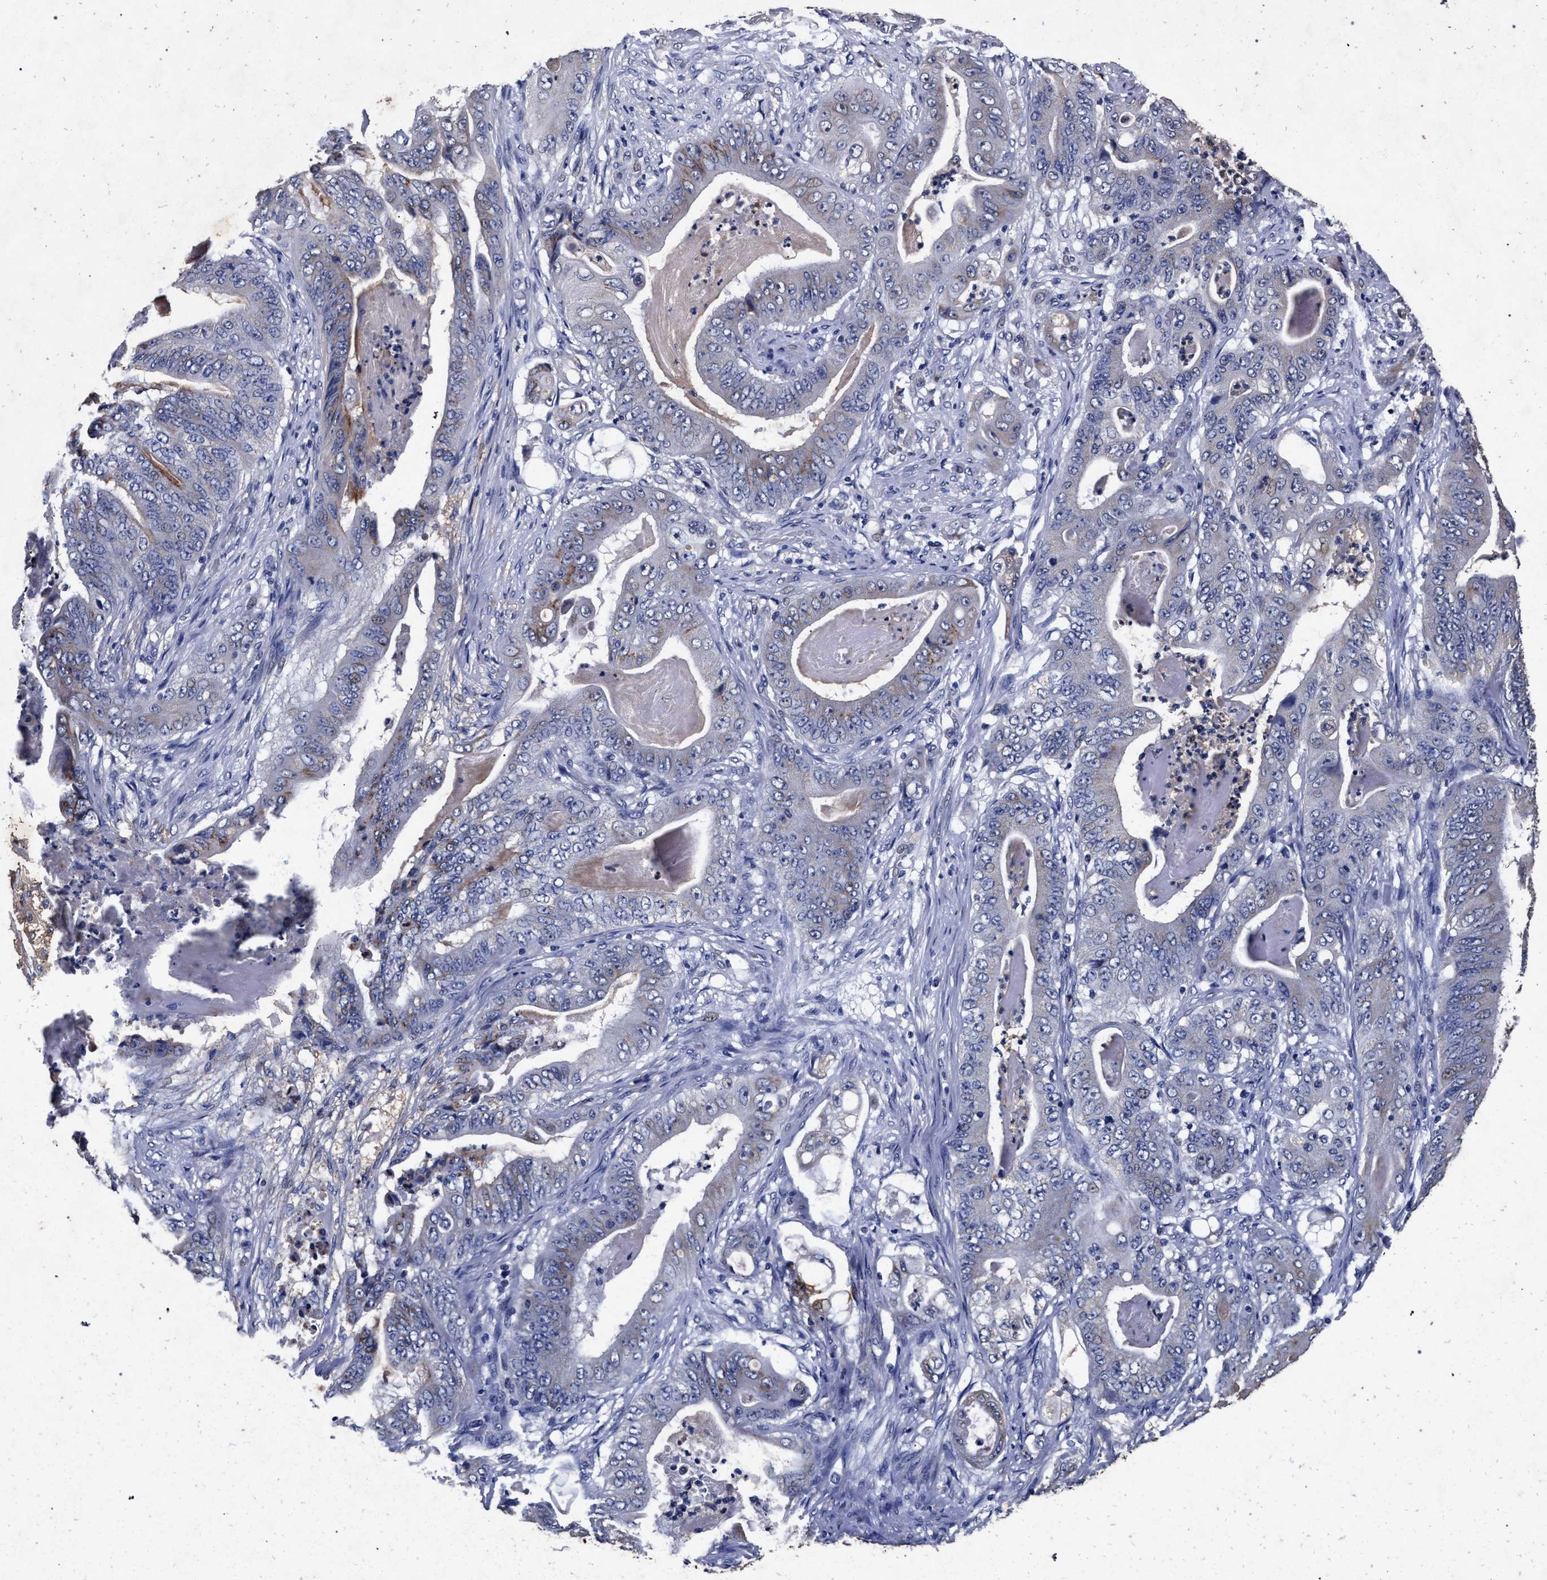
{"staining": {"intensity": "weak", "quantity": "<25%", "location": "cytoplasmic/membranous"}, "tissue": "stomach cancer", "cell_type": "Tumor cells", "image_type": "cancer", "snomed": [{"axis": "morphology", "description": "Adenocarcinoma, NOS"}, {"axis": "topography", "description": "Stomach"}], "caption": "Adenocarcinoma (stomach) was stained to show a protein in brown. There is no significant positivity in tumor cells.", "gene": "ATP1A2", "patient": {"sex": "female", "age": 73}}